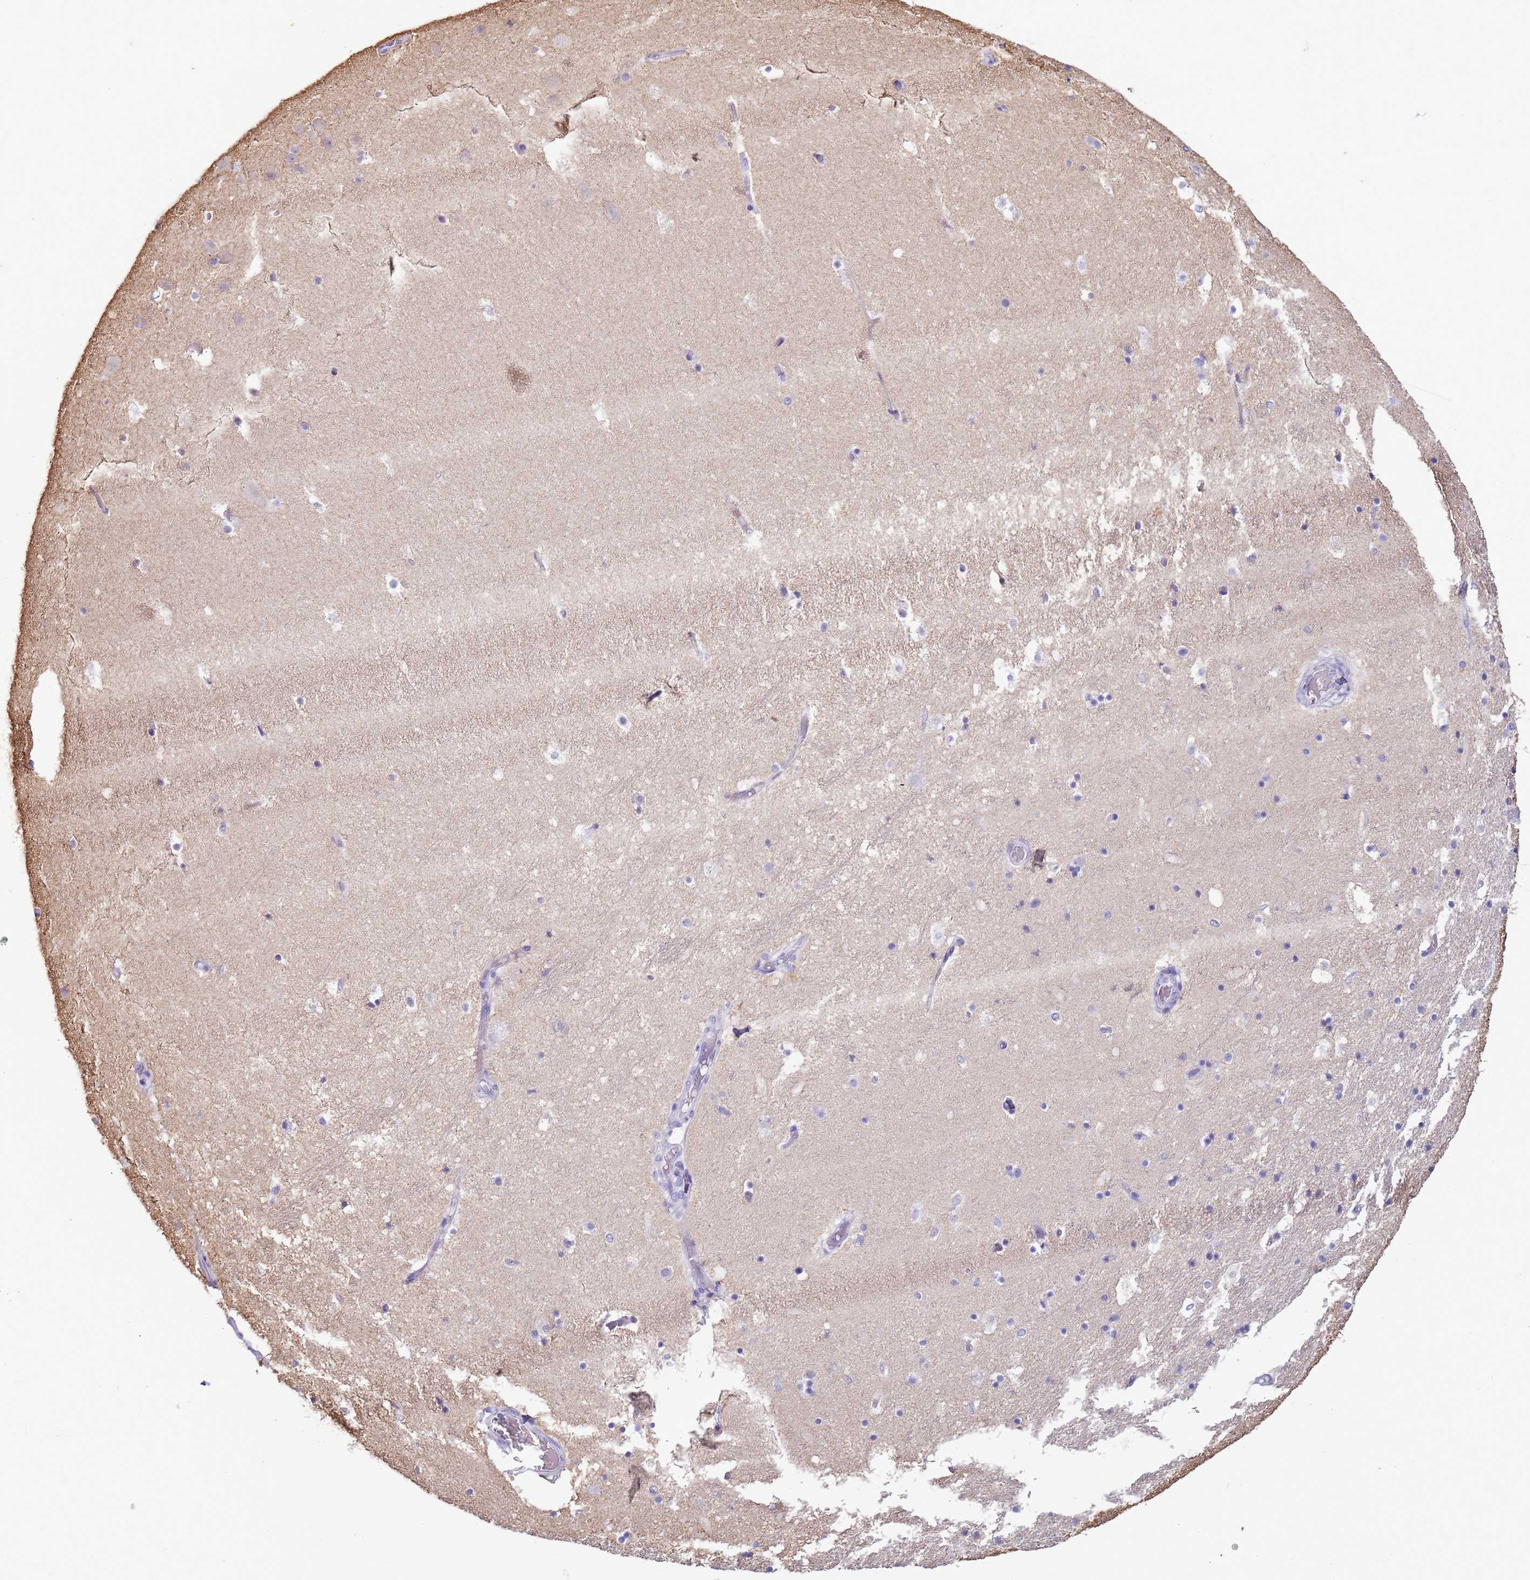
{"staining": {"intensity": "negative", "quantity": "none", "location": "none"}, "tissue": "hippocampus", "cell_type": "Glial cells", "image_type": "normal", "snomed": [{"axis": "morphology", "description": "Normal tissue, NOS"}, {"axis": "topography", "description": "Hippocampus"}], "caption": "Immunohistochemistry micrograph of unremarkable hippocampus stained for a protein (brown), which demonstrates no positivity in glial cells.", "gene": "CAPN7", "patient": {"sex": "female", "age": 52}}